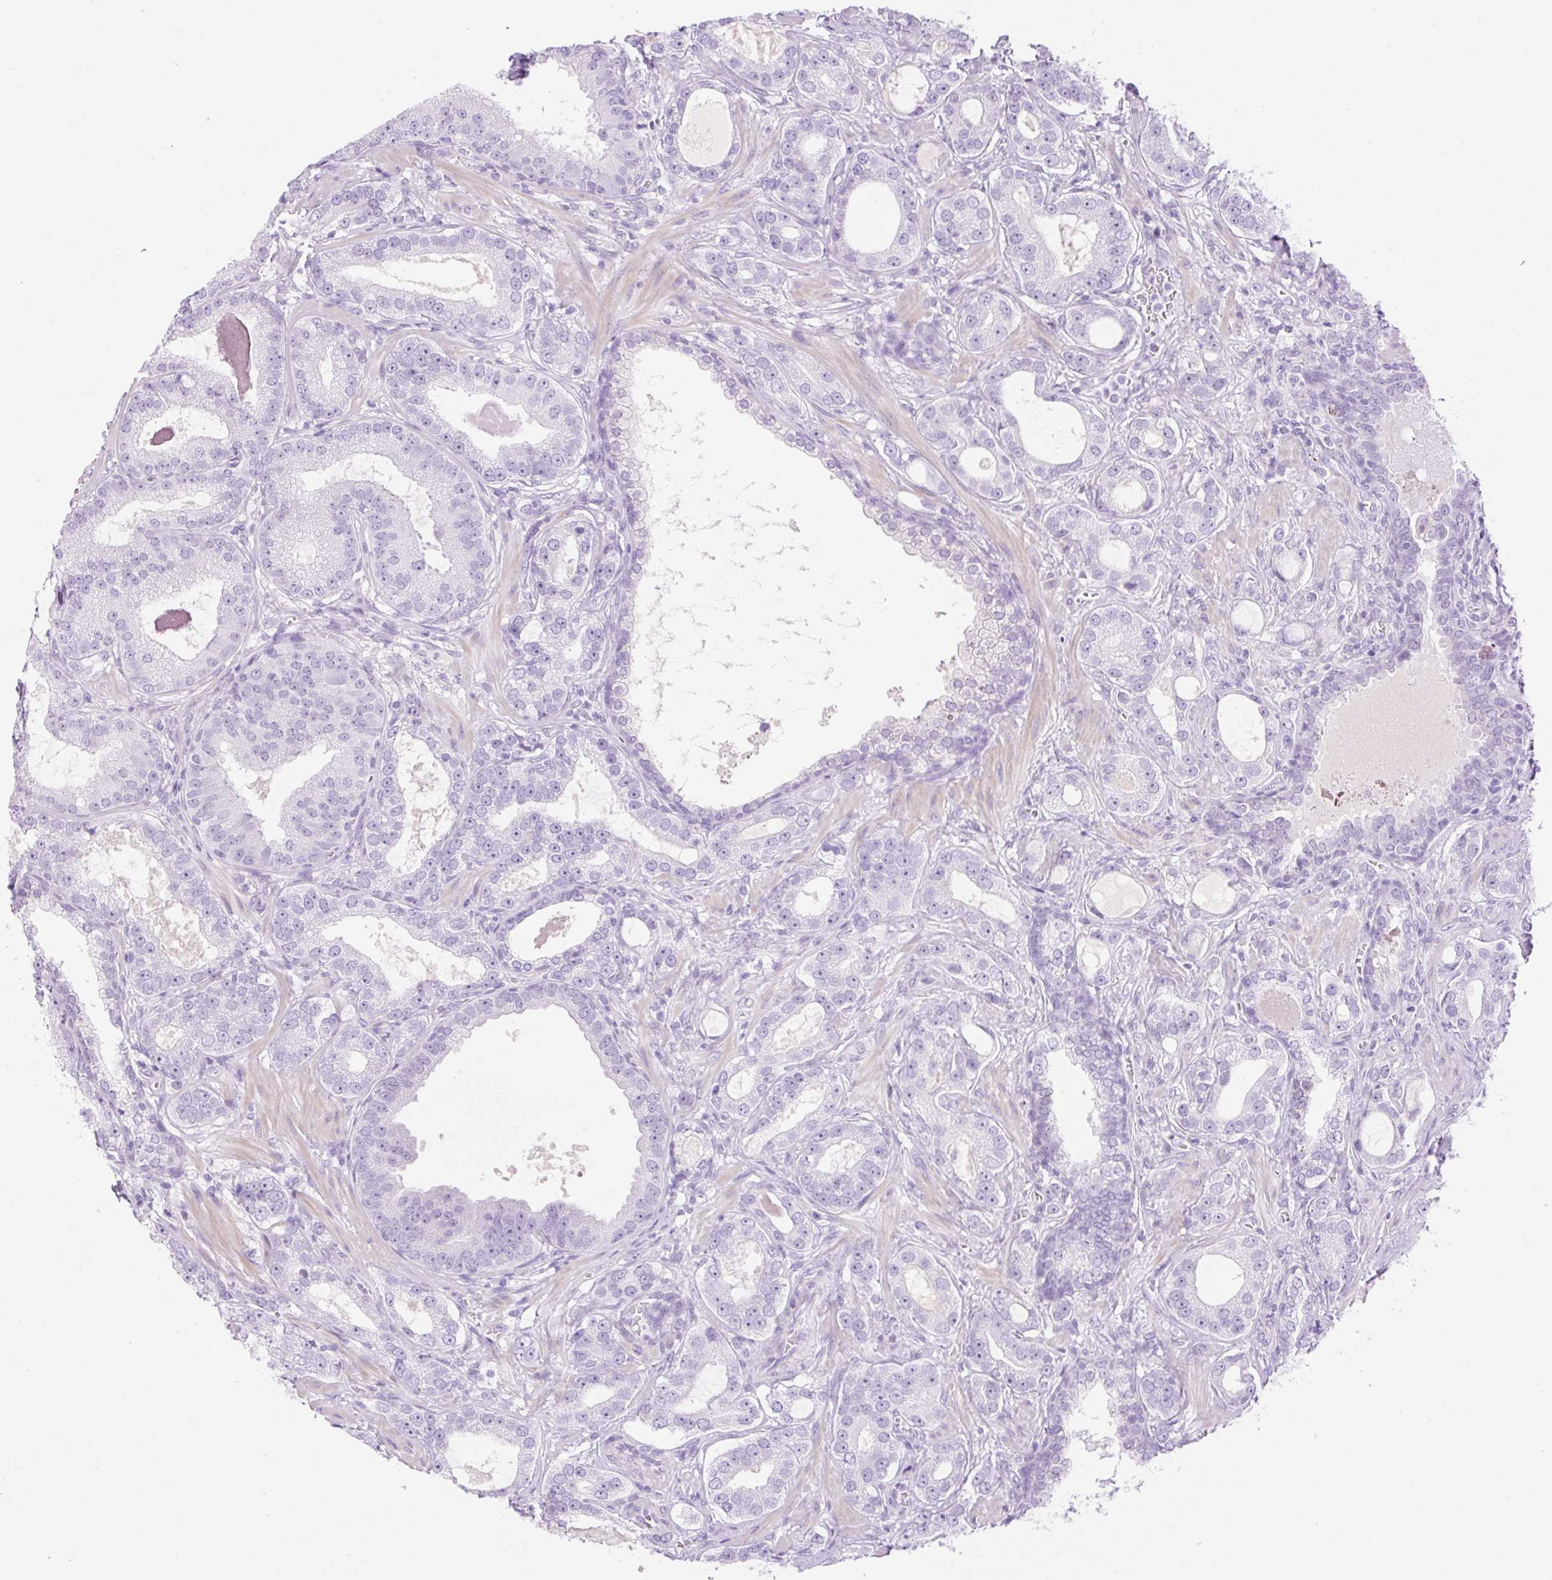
{"staining": {"intensity": "negative", "quantity": "none", "location": "none"}, "tissue": "prostate cancer", "cell_type": "Tumor cells", "image_type": "cancer", "snomed": [{"axis": "morphology", "description": "Adenocarcinoma, High grade"}, {"axis": "topography", "description": "Prostate"}], "caption": "A micrograph of human prostate cancer (adenocarcinoma (high-grade)) is negative for staining in tumor cells.", "gene": "PALM3", "patient": {"sex": "male", "age": 65}}